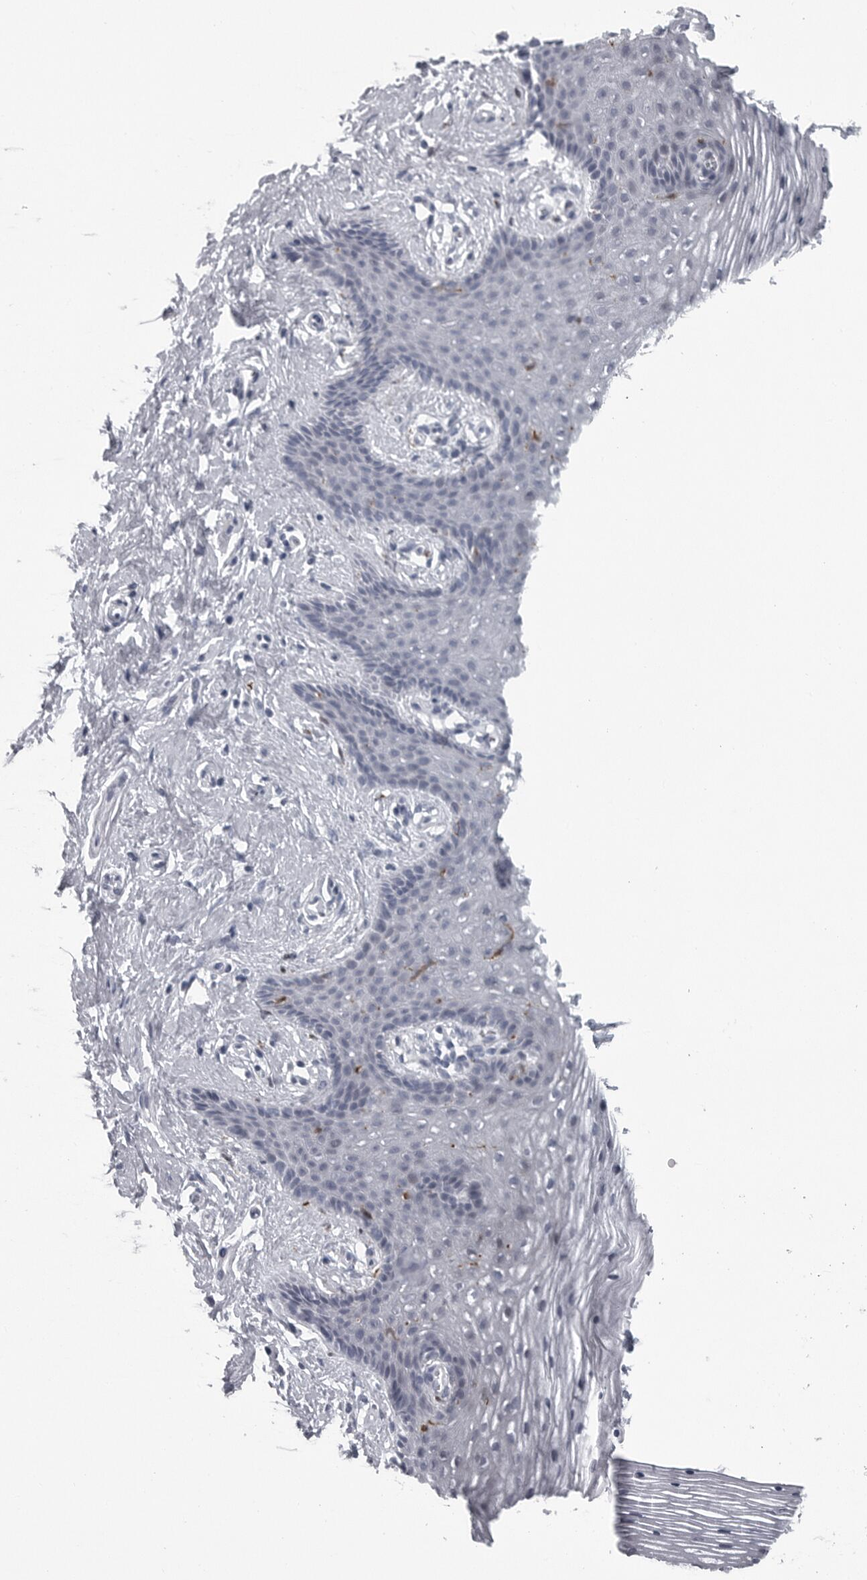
{"staining": {"intensity": "negative", "quantity": "none", "location": "none"}, "tissue": "vagina", "cell_type": "Squamous epithelial cells", "image_type": "normal", "snomed": [{"axis": "morphology", "description": "Normal tissue, NOS"}, {"axis": "topography", "description": "Vagina"}], "caption": "A micrograph of vagina stained for a protein exhibits no brown staining in squamous epithelial cells.", "gene": "LYSMD1", "patient": {"sex": "female", "age": 32}}